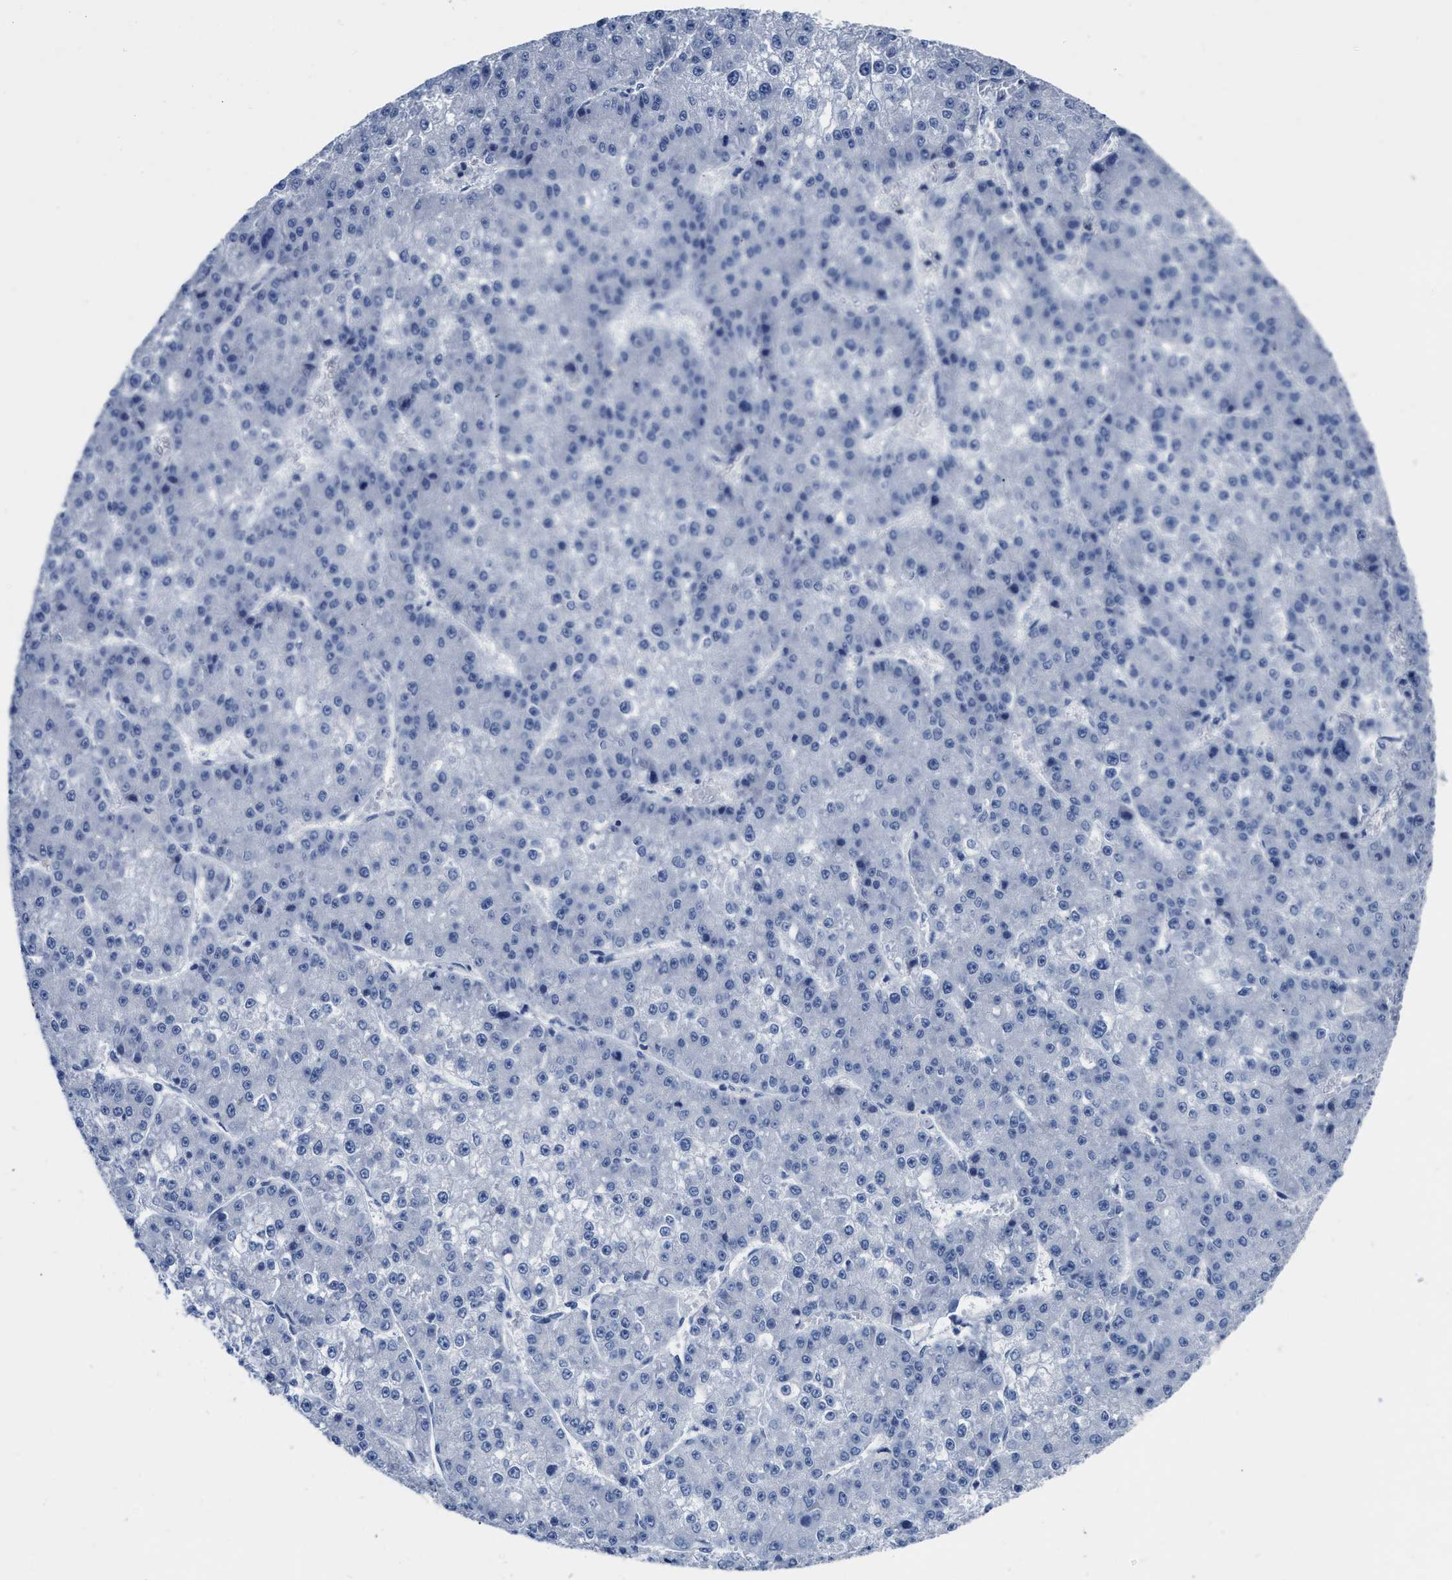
{"staining": {"intensity": "negative", "quantity": "none", "location": "none"}, "tissue": "liver cancer", "cell_type": "Tumor cells", "image_type": "cancer", "snomed": [{"axis": "morphology", "description": "Carcinoma, Hepatocellular, NOS"}, {"axis": "topography", "description": "Liver"}], "caption": "IHC of human liver cancer (hepatocellular carcinoma) shows no staining in tumor cells.", "gene": "CEACAM5", "patient": {"sex": "female", "age": 73}}